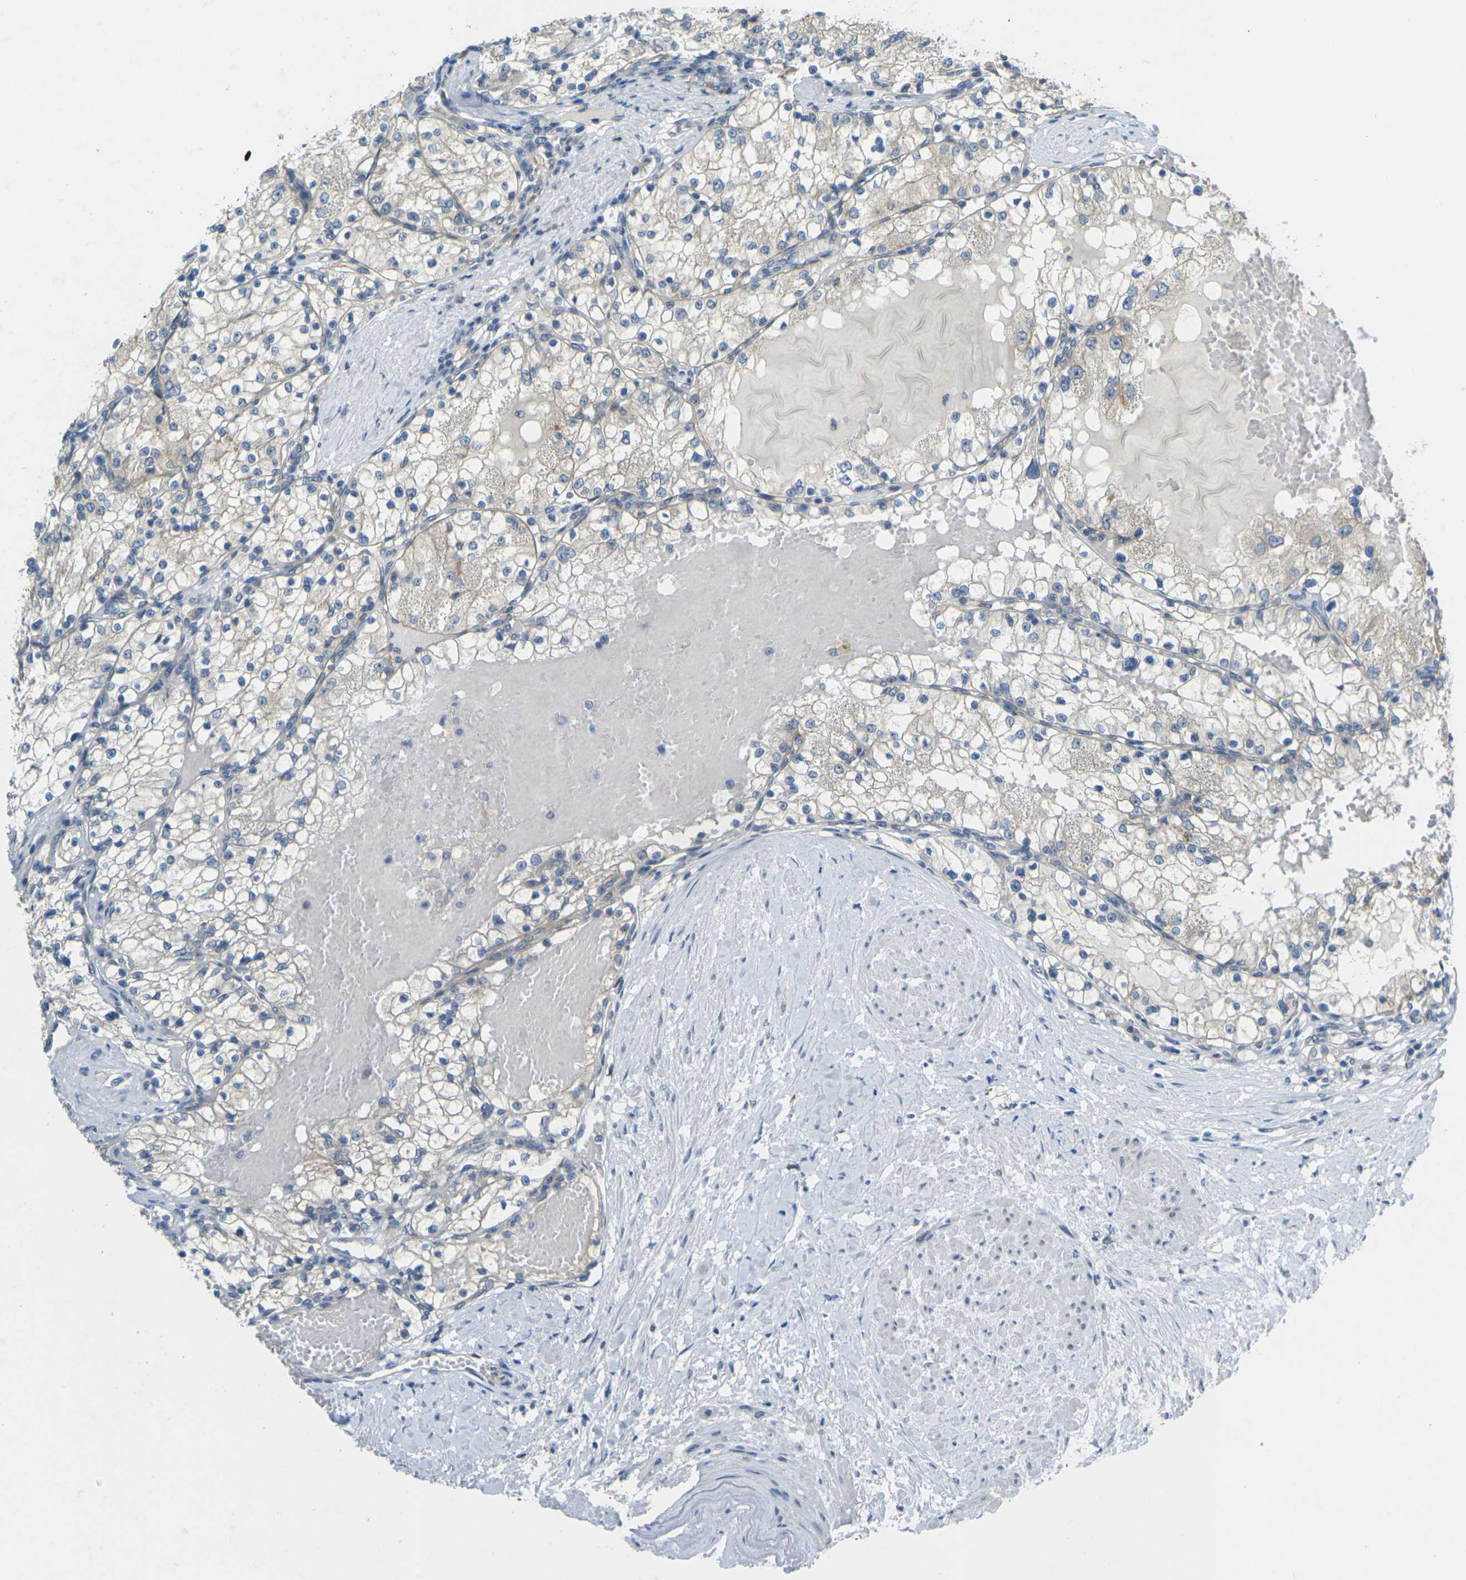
{"staining": {"intensity": "negative", "quantity": "none", "location": "none"}, "tissue": "renal cancer", "cell_type": "Tumor cells", "image_type": "cancer", "snomed": [{"axis": "morphology", "description": "Adenocarcinoma, NOS"}, {"axis": "topography", "description": "Kidney"}], "caption": "This is a histopathology image of immunohistochemistry staining of renal cancer, which shows no positivity in tumor cells.", "gene": "RHBDD1", "patient": {"sex": "male", "age": 68}}